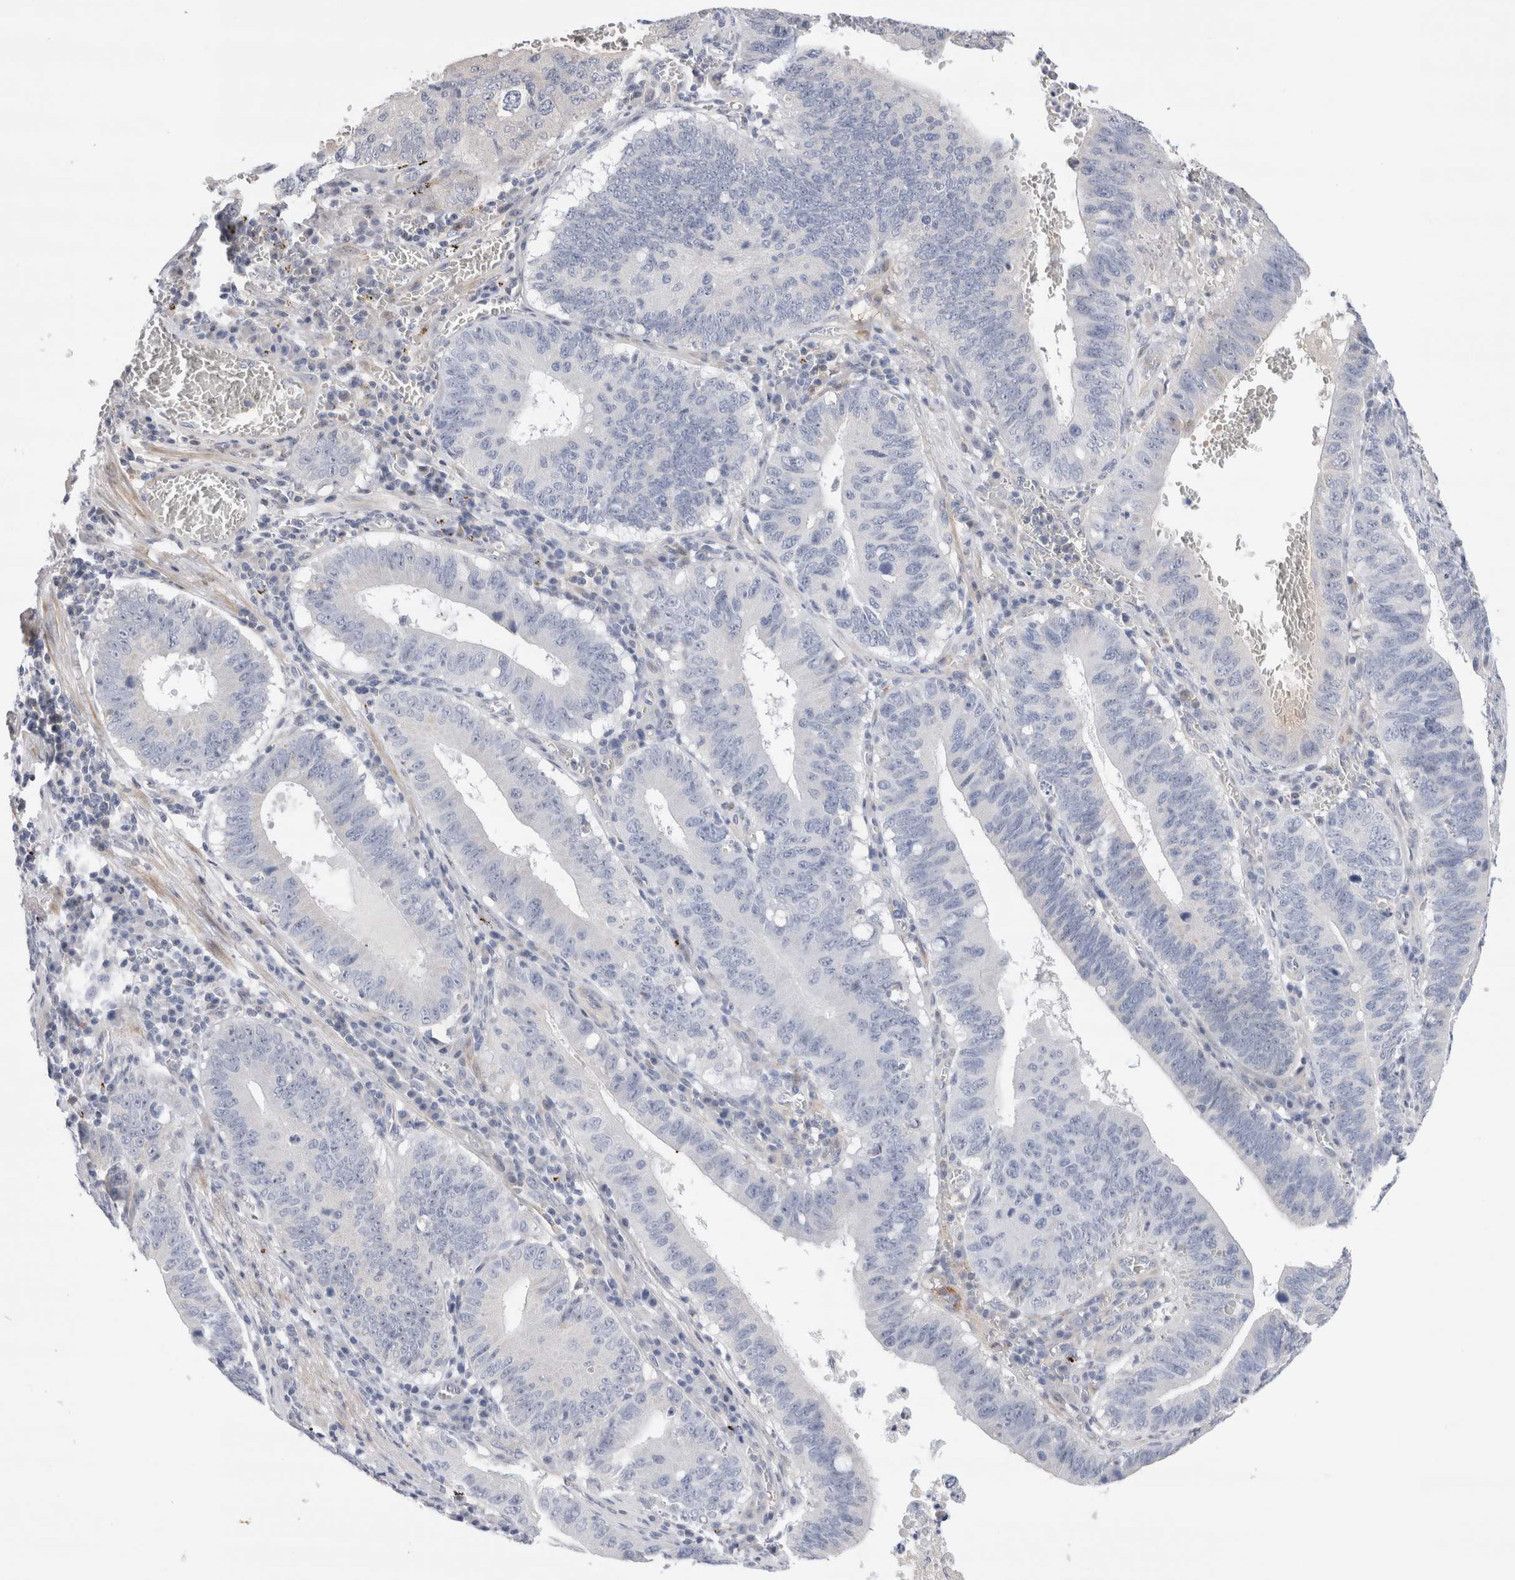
{"staining": {"intensity": "negative", "quantity": "none", "location": "none"}, "tissue": "stomach cancer", "cell_type": "Tumor cells", "image_type": "cancer", "snomed": [{"axis": "morphology", "description": "Adenocarcinoma, NOS"}, {"axis": "topography", "description": "Stomach"}, {"axis": "topography", "description": "Gastric cardia"}], "caption": "The micrograph exhibits no staining of tumor cells in stomach adenocarcinoma.", "gene": "ECHDC2", "patient": {"sex": "male", "age": 59}}